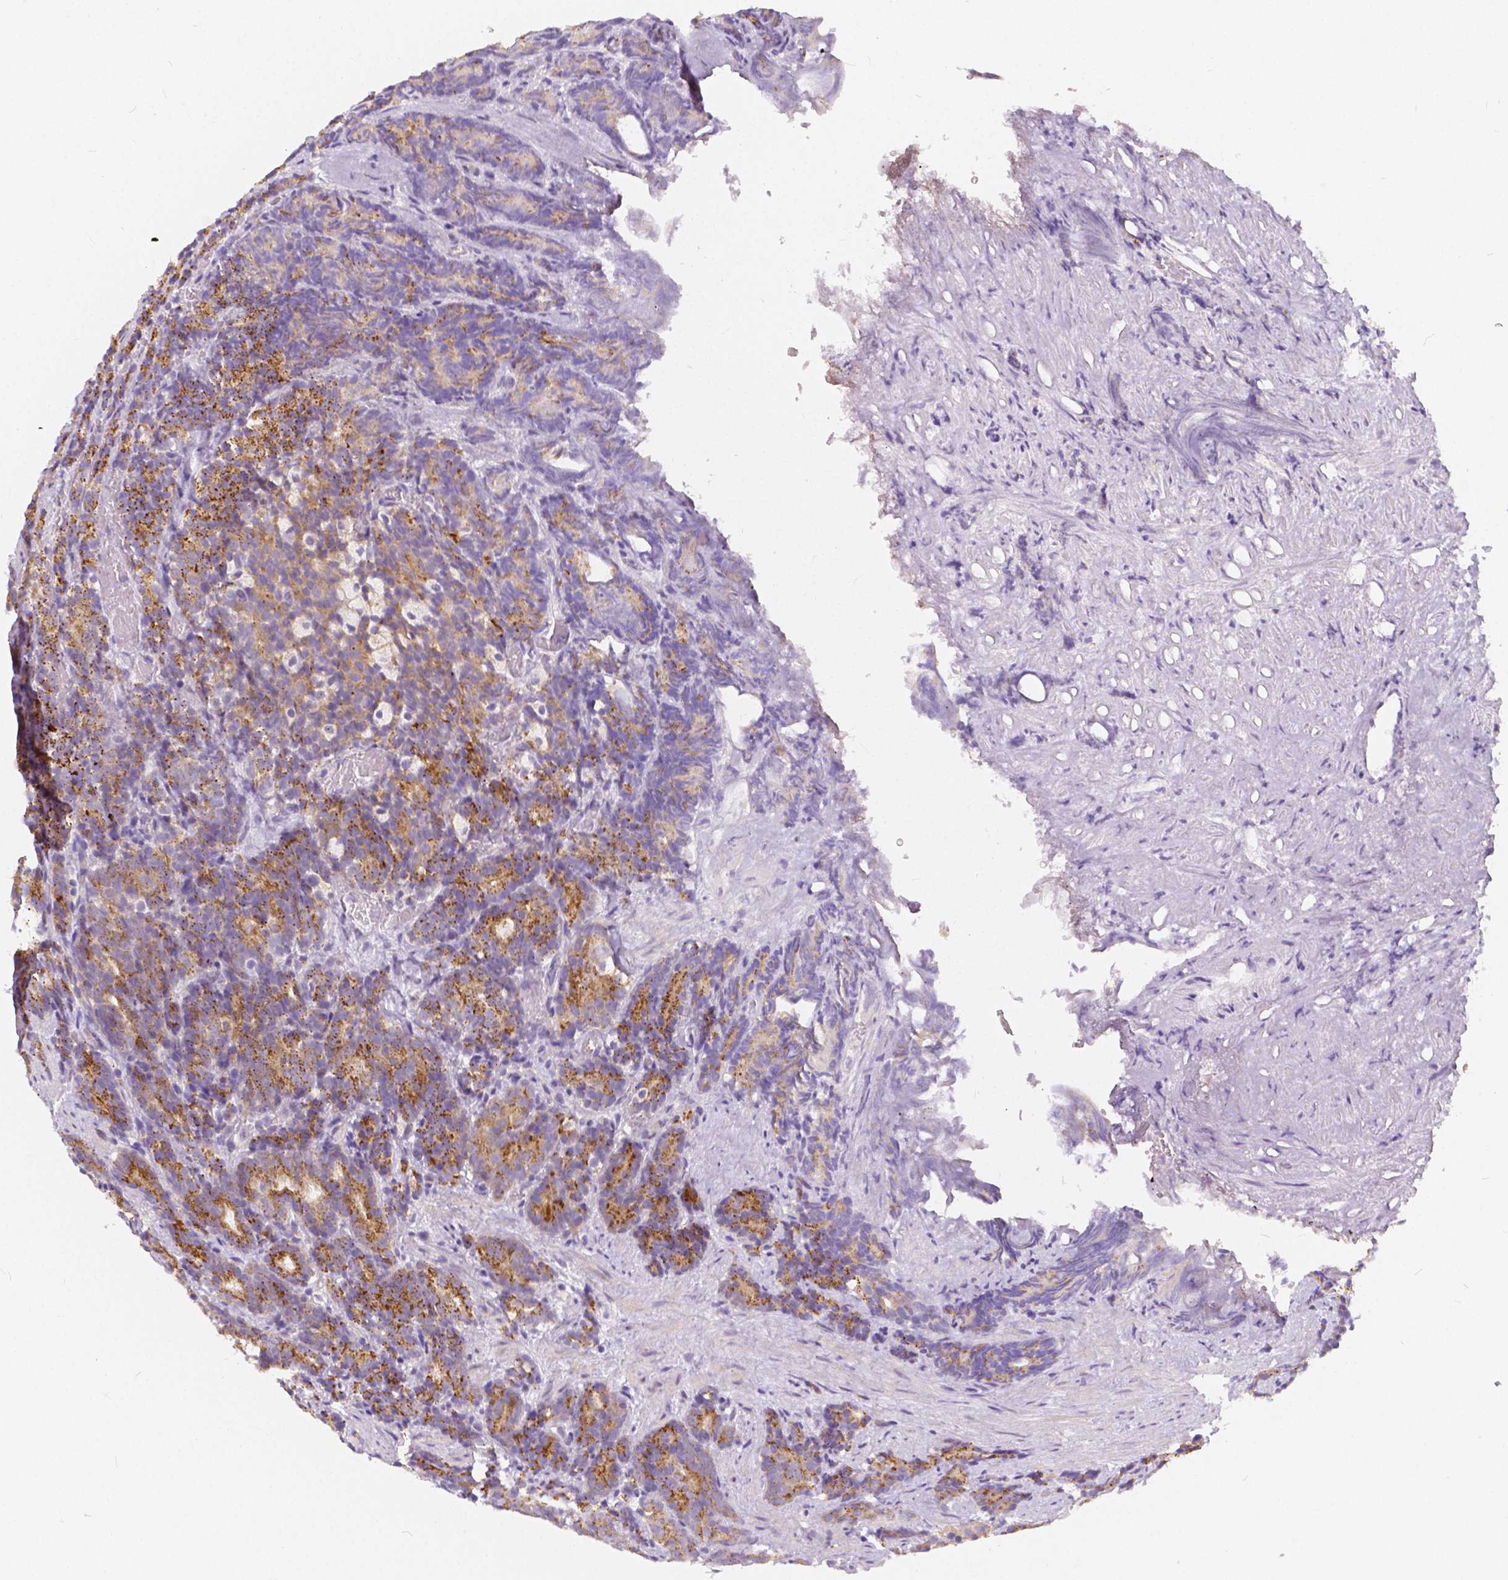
{"staining": {"intensity": "moderate", "quantity": ">75%", "location": "cytoplasmic/membranous"}, "tissue": "prostate cancer", "cell_type": "Tumor cells", "image_type": "cancer", "snomed": [{"axis": "morphology", "description": "Adenocarcinoma, High grade"}, {"axis": "topography", "description": "Prostate"}], "caption": "A medium amount of moderate cytoplasmic/membranous expression is present in about >75% of tumor cells in prostate adenocarcinoma (high-grade) tissue.", "gene": "RNF186", "patient": {"sex": "male", "age": 84}}